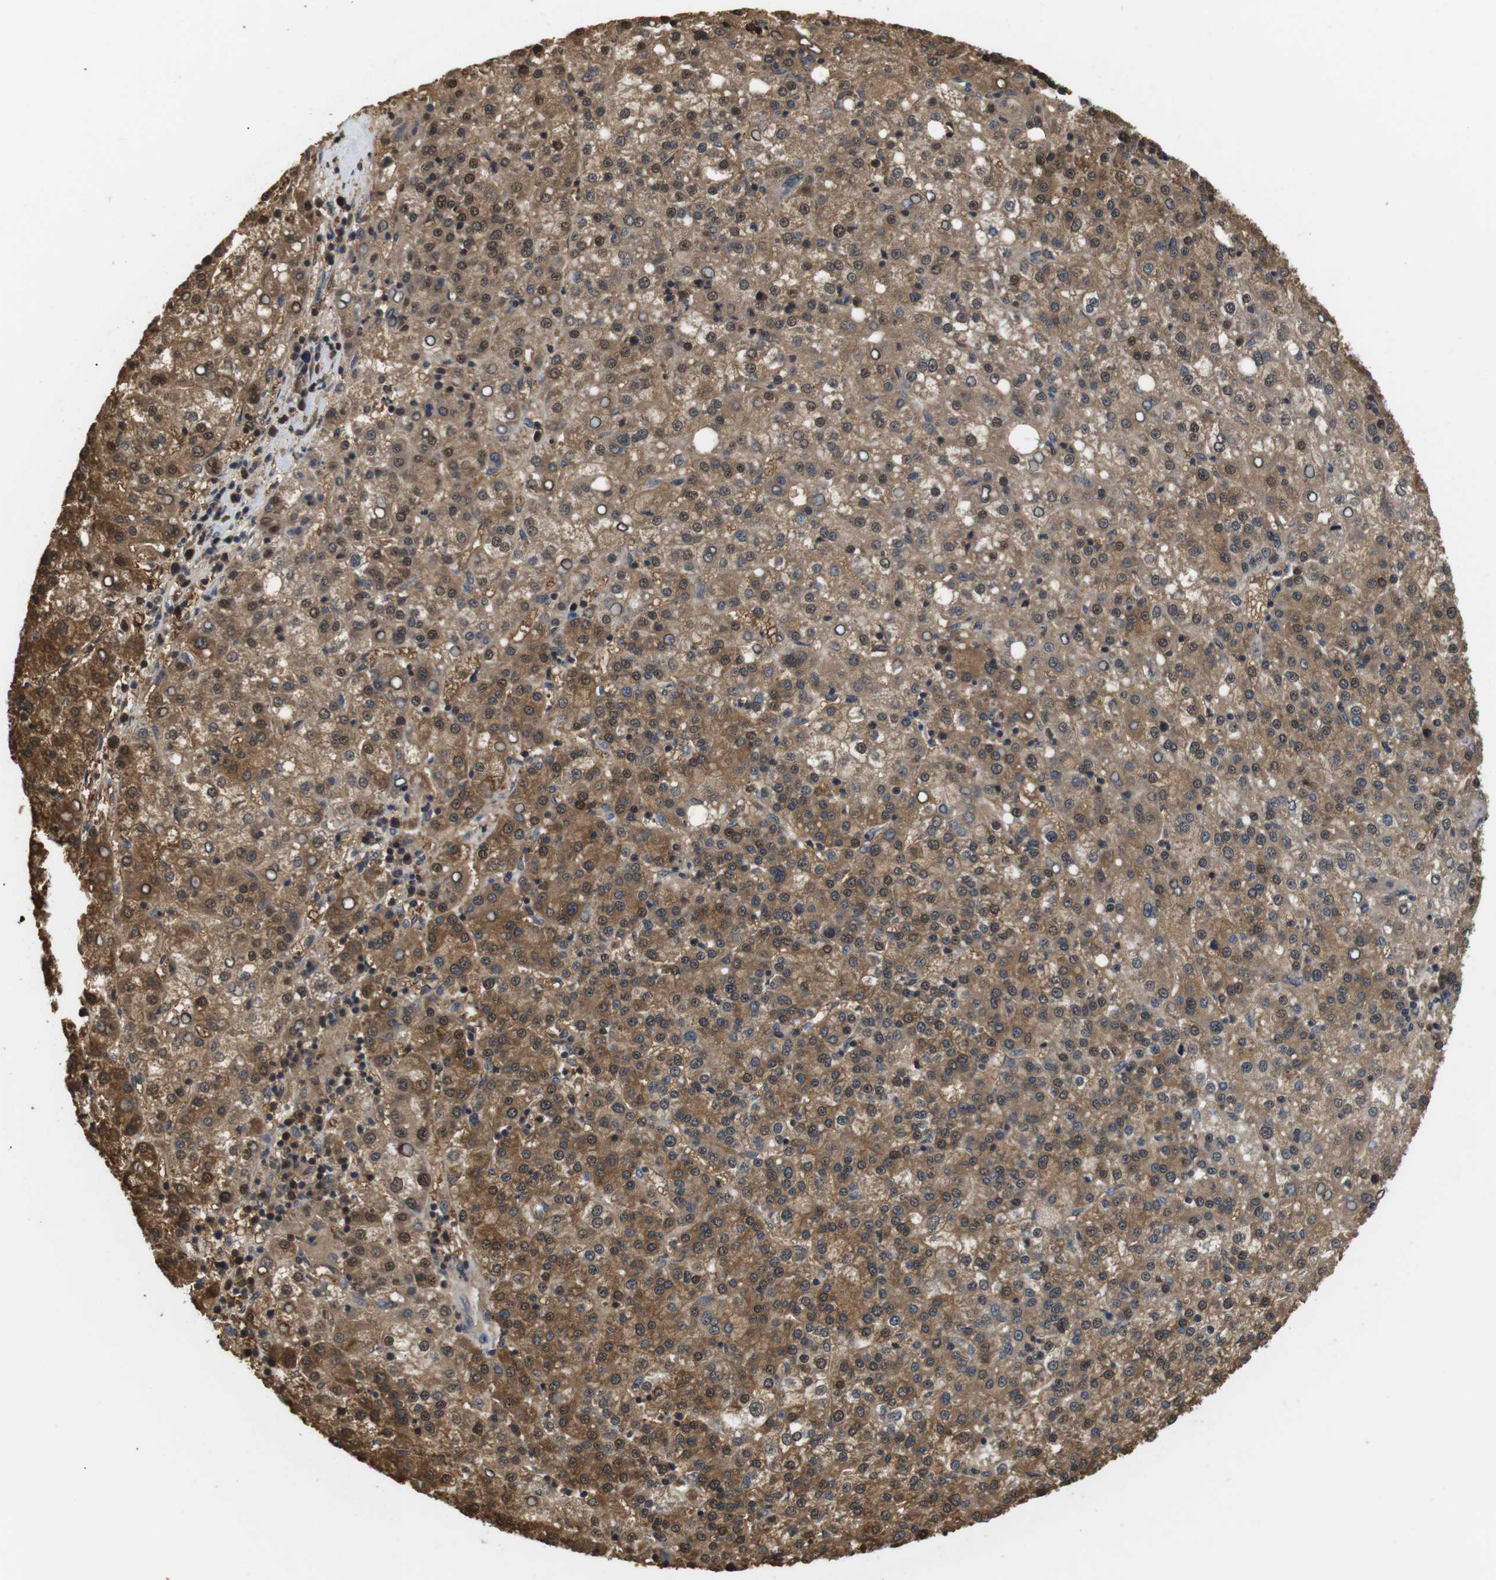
{"staining": {"intensity": "moderate", "quantity": ">75%", "location": "cytoplasmic/membranous,nuclear"}, "tissue": "liver cancer", "cell_type": "Tumor cells", "image_type": "cancer", "snomed": [{"axis": "morphology", "description": "Carcinoma, Hepatocellular, NOS"}, {"axis": "topography", "description": "Liver"}], "caption": "Immunohistochemical staining of hepatocellular carcinoma (liver) exhibits moderate cytoplasmic/membranous and nuclear protein positivity in approximately >75% of tumor cells. (DAB (3,3'-diaminobenzidine) IHC with brightfield microscopy, high magnification).", "gene": "LDHA", "patient": {"sex": "female", "age": 58}}